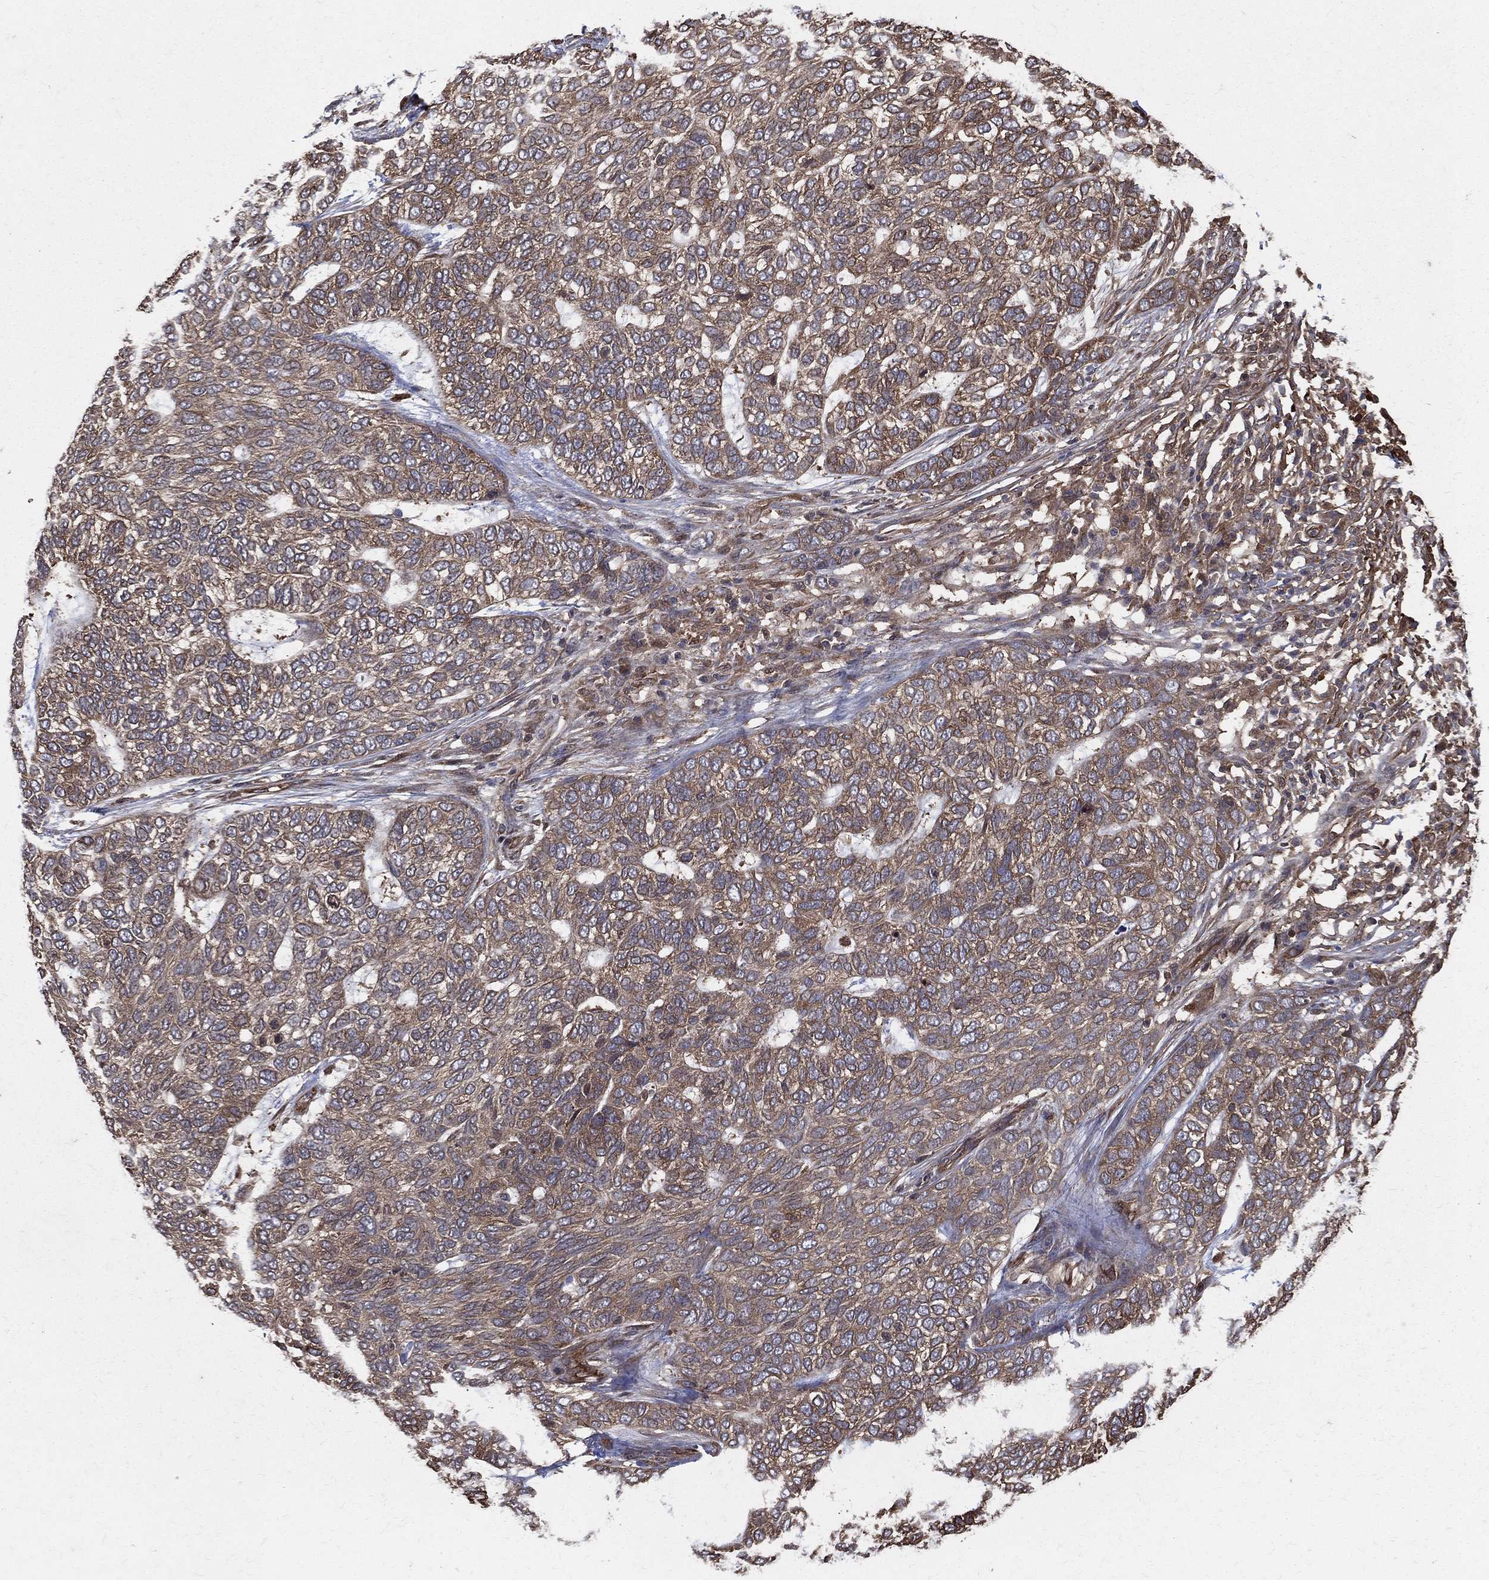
{"staining": {"intensity": "moderate", "quantity": "<25%", "location": "cytoplasmic/membranous"}, "tissue": "skin cancer", "cell_type": "Tumor cells", "image_type": "cancer", "snomed": [{"axis": "morphology", "description": "Basal cell carcinoma"}, {"axis": "topography", "description": "Skin"}], "caption": "Human skin cancer (basal cell carcinoma) stained with a brown dye reveals moderate cytoplasmic/membranous positive positivity in approximately <25% of tumor cells.", "gene": "DPYSL2", "patient": {"sex": "female", "age": 65}}